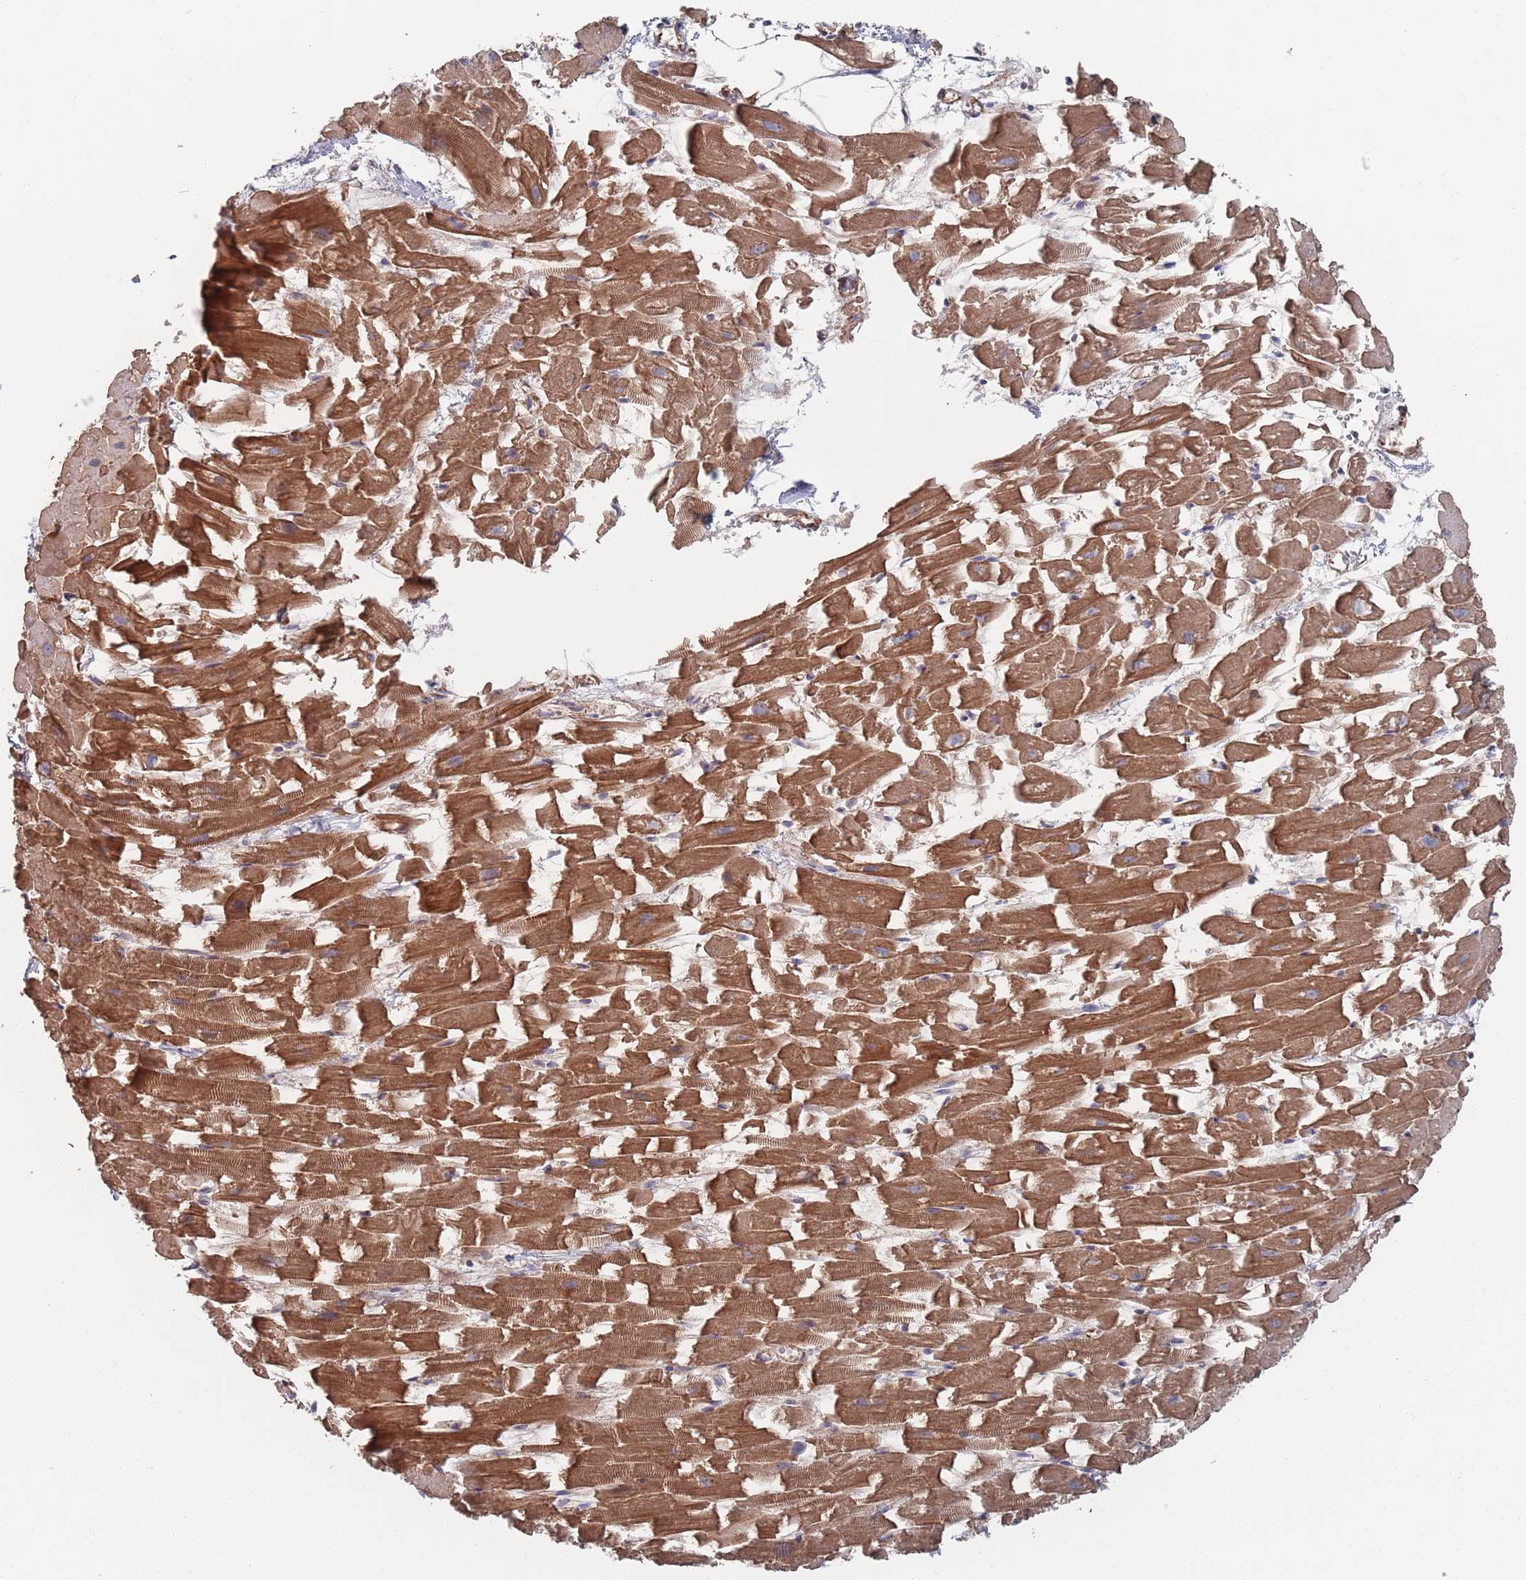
{"staining": {"intensity": "strong", "quantity": ">75%", "location": "cytoplasmic/membranous"}, "tissue": "heart muscle", "cell_type": "Cardiomyocytes", "image_type": "normal", "snomed": [{"axis": "morphology", "description": "Normal tissue, NOS"}, {"axis": "topography", "description": "Heart"}], "caption": "Immunohistochemical staining of benign human heart muscle reveals strong cytoplasmic/membranous protein positivity in approximately >75% of cardiomyocytes.", "gene": "PLEKHA4", "patient": {"sex": "female", "age": 64}}